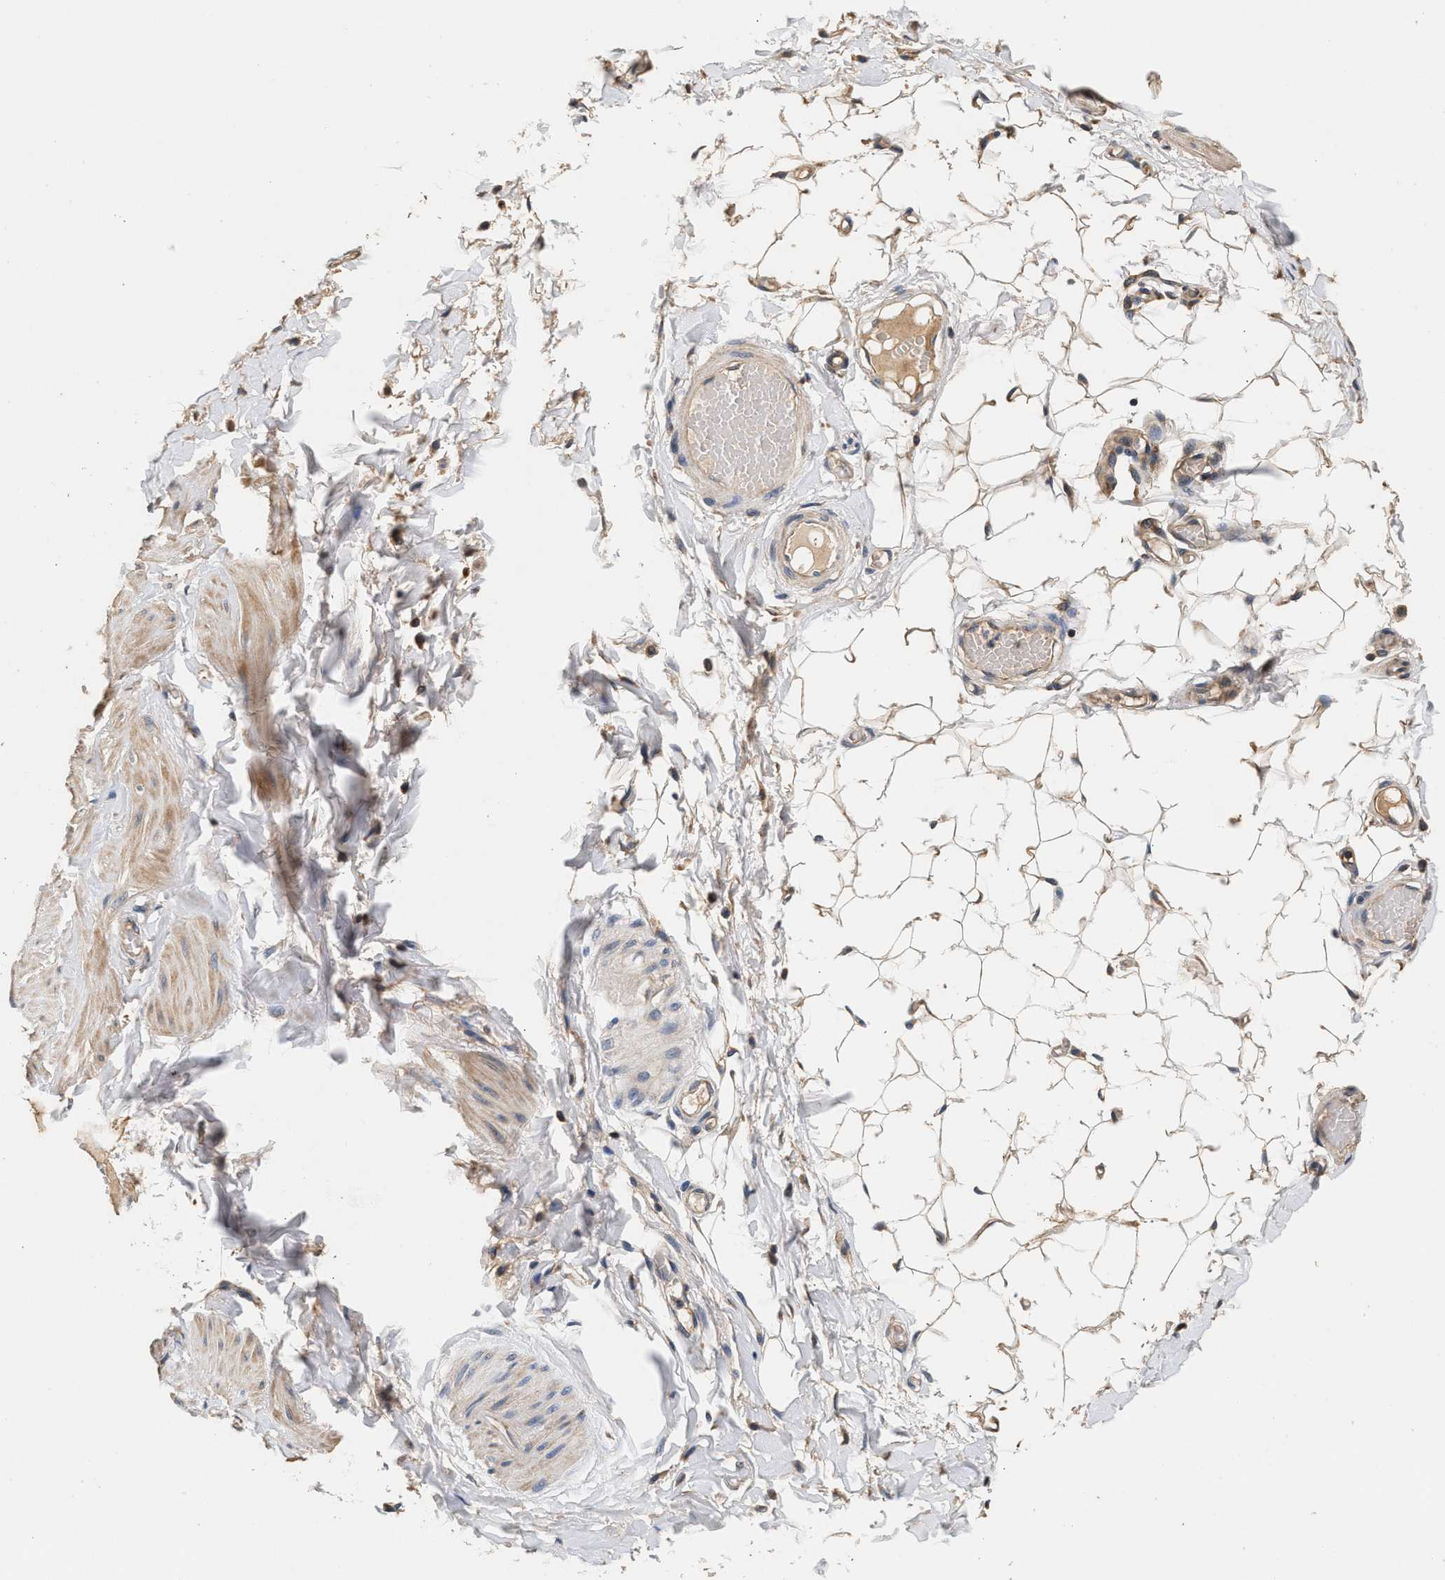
{"staining": {"intensity": "moderate", "quantity": ">75%", "location": "cytoplasmic/membranous"}, "tissue": "adipose tissue", "cell_type": "Adipocytes", "image_type": "normal", "snomed": [{"axis": "morphology", "description": "Normal tissue, NOS"}, {"axis": "topography", "description": "Adipose tissue"}, {"axis": "topography", "description": "Vascular tissue"}, {"axis": "topography", "description": "Peripheral nerve tissue"}], "caption": "Human adipose tissue stained for a protein (brown) shows moderate cytoplasmic/membranous positive positivity in about >75% of adipocytes.", "gene": "PTGR3", "patient": {"sex": "male", "age": 25}}